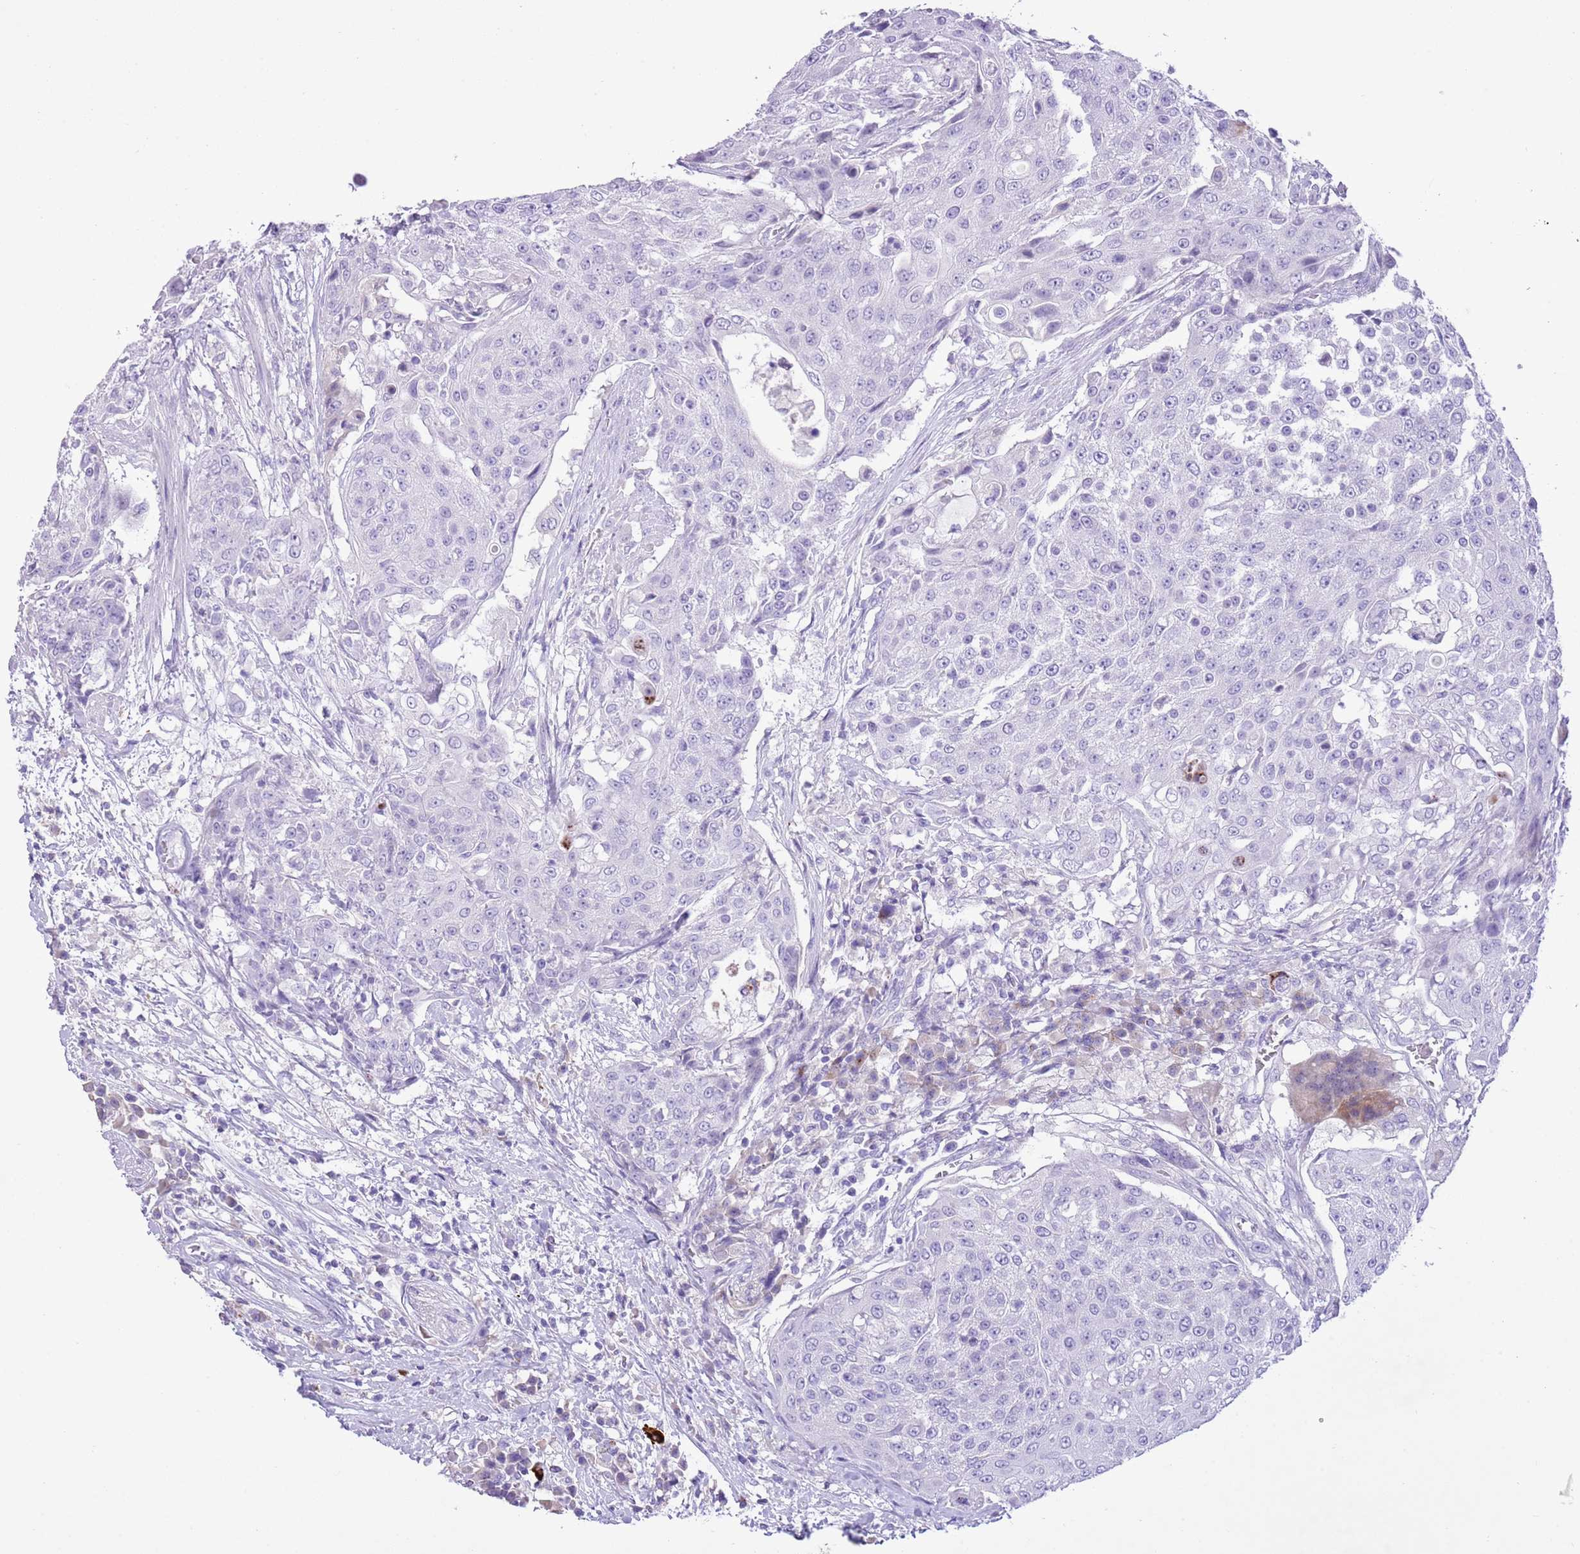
{"staining": {"intensity": "negative", "quantity": "none", "location": "none"}, "tissue": "urothelial cancer", "cell_type": "Tumor cells", "image_type": "cancer", "snomed": [{"axis": "morphology", "description": "Urothelial carcinoma, High grade"}, {"axis": "topography", "description": "Urinary bladder"}], "caption": "This histopathology image is of urothelial cancer stained with immunohistochemistry (IHC) to label a protein in brown with the nuclei are counter-stained blue. There is no expression in tumor cells.", "gene": "CLEC2A", "patient": {"sex": "female", "age": 63}}